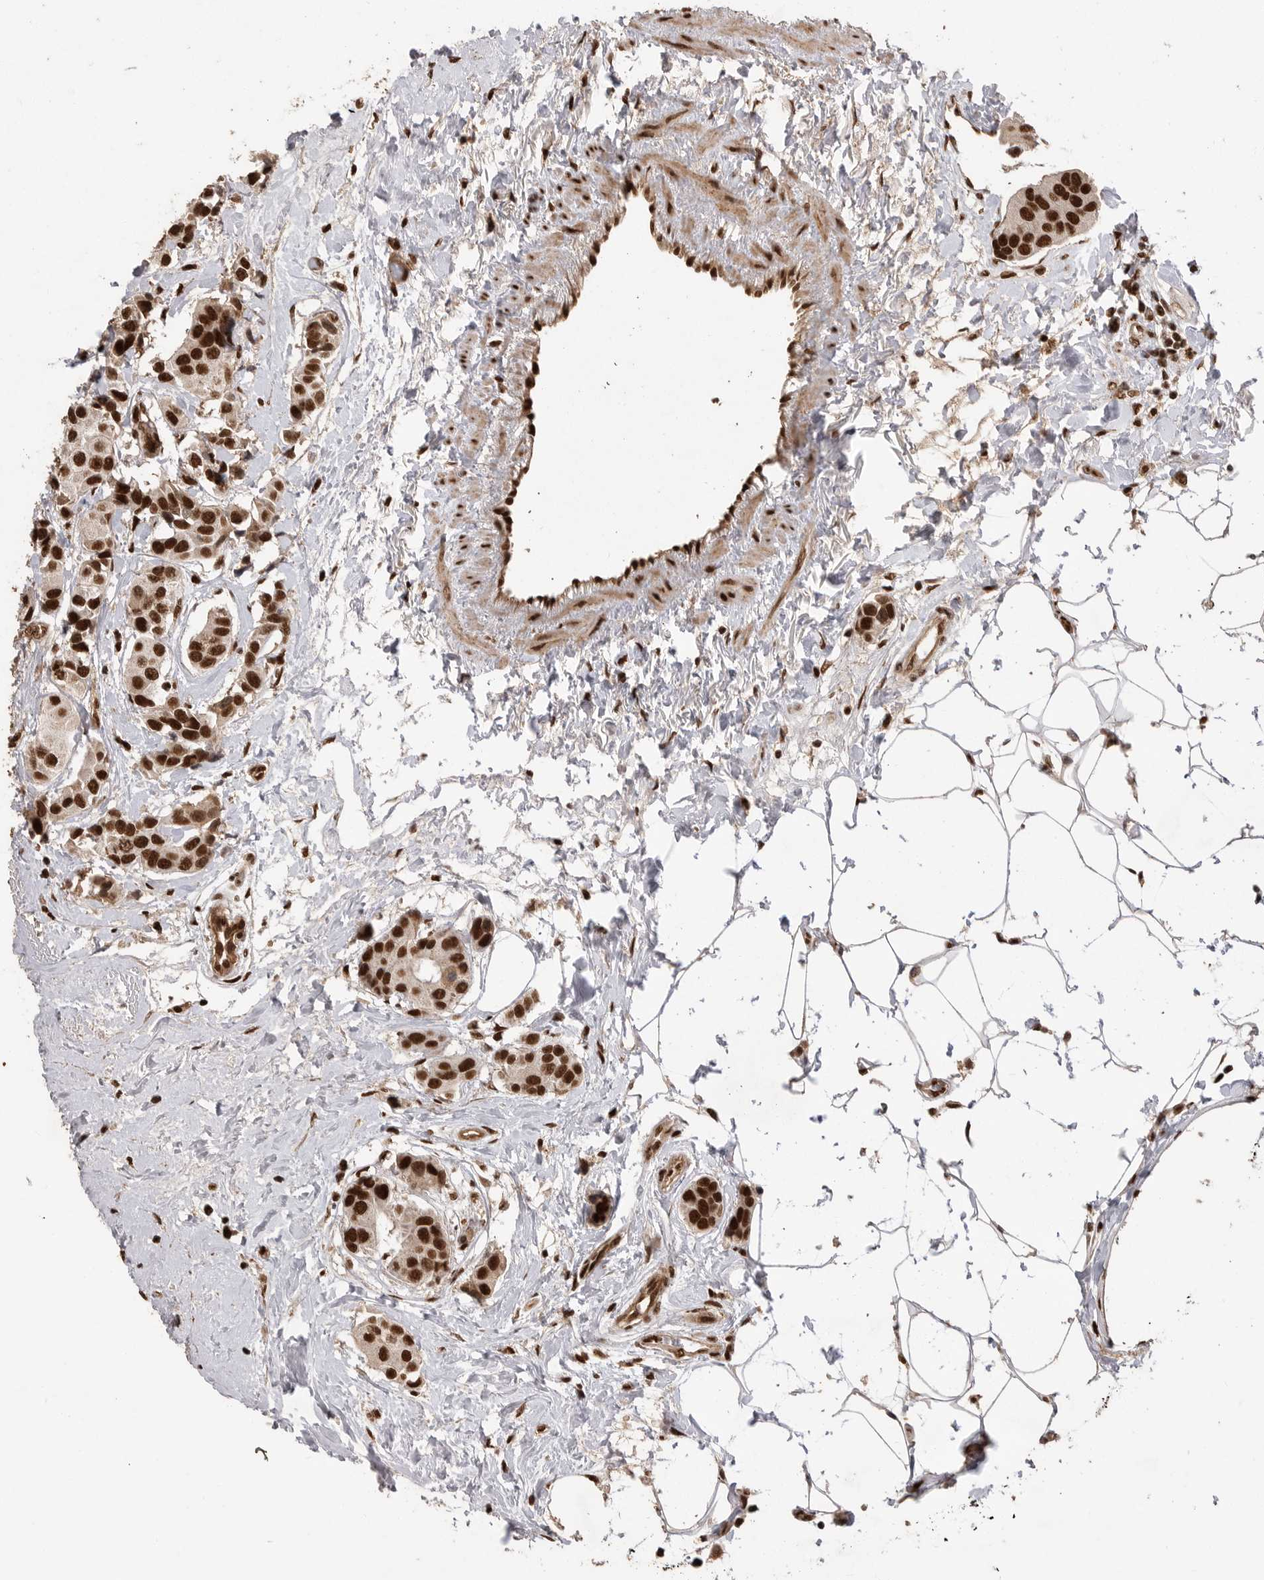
{"staining": {"intensity": "strong", "quantity": ">75%", "location": "nuclear"}, "tissue": "breast cancer", "cell_type": "Tumor cells", "image_type": "cancer", "snomed": [{"axis": "morphology", "description": "Normal tissue, NOS"}, {"axis": "morphology", "description": "Duct carcinoma"}, {"axis": "topography", "description": "Breast"}], "caption": "This histopathology image shows immunohistochemistry staining of human breast invasive ductal carcinoma, with high strong nuclear positivity in approximately >75% of tumor cells.", "gene": "PPP1R8", "patient": {"sex": "female", "age": 39}}